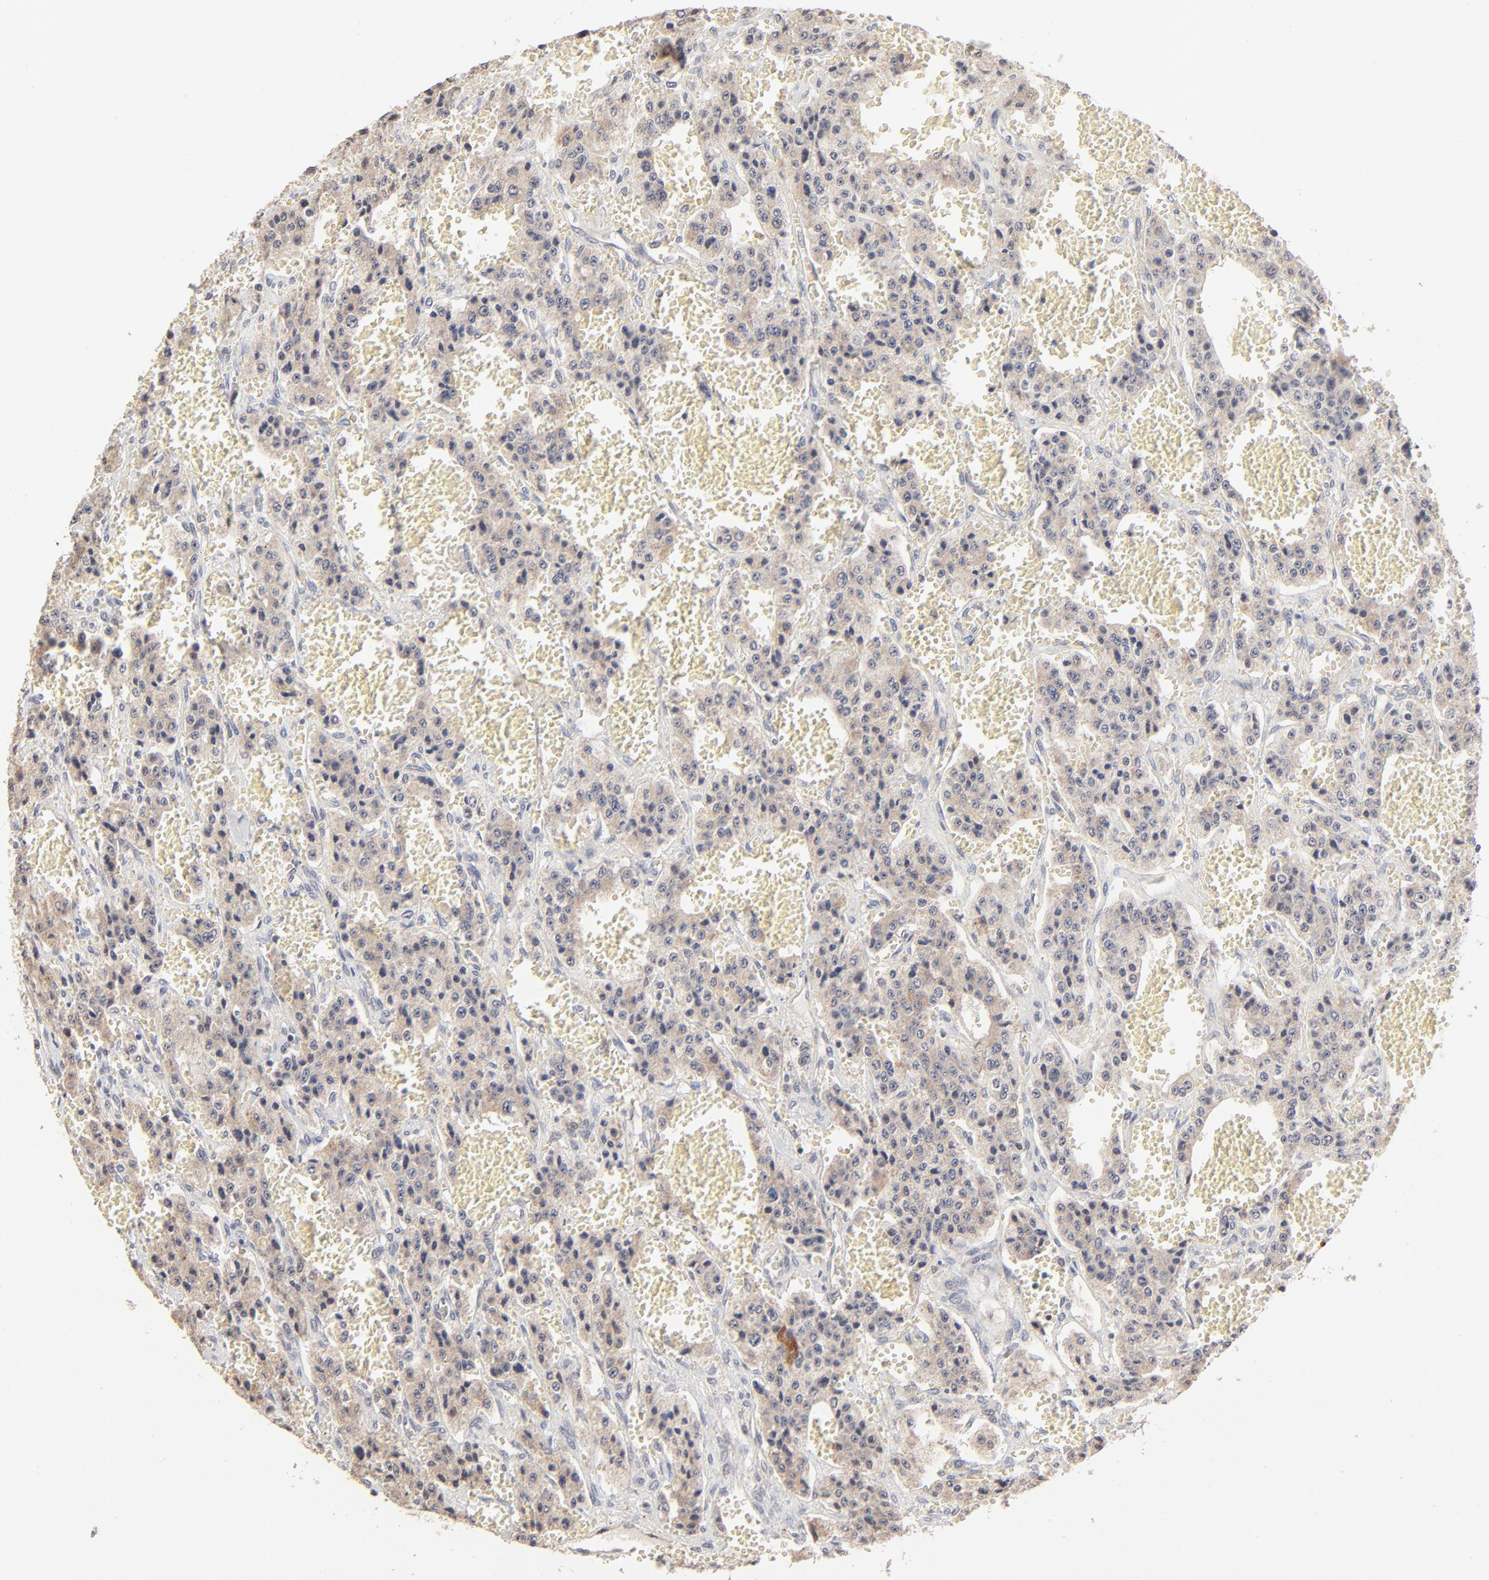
{"staining": {"intensity": "weak", "quantity": "25%-75%", "location": "cytoplasmic/membranous"}, "tissue": "carcinoid", "cell_type": "Tumor cells", "image_type": "cancer", "snomed": [{"axis": "morphology", "description": "Carcinoid, malignant, NOS"}, {"axis": "topography", "description": "Small intestine"}], "caption": "A low amount of weak cytoplasmic/membranous staining is seen in about 25%-75% of tumor cells in carcinoid (malignant) tissue.", "gene": "MSL2", "patient": {"sex": "male", "age": 52}}